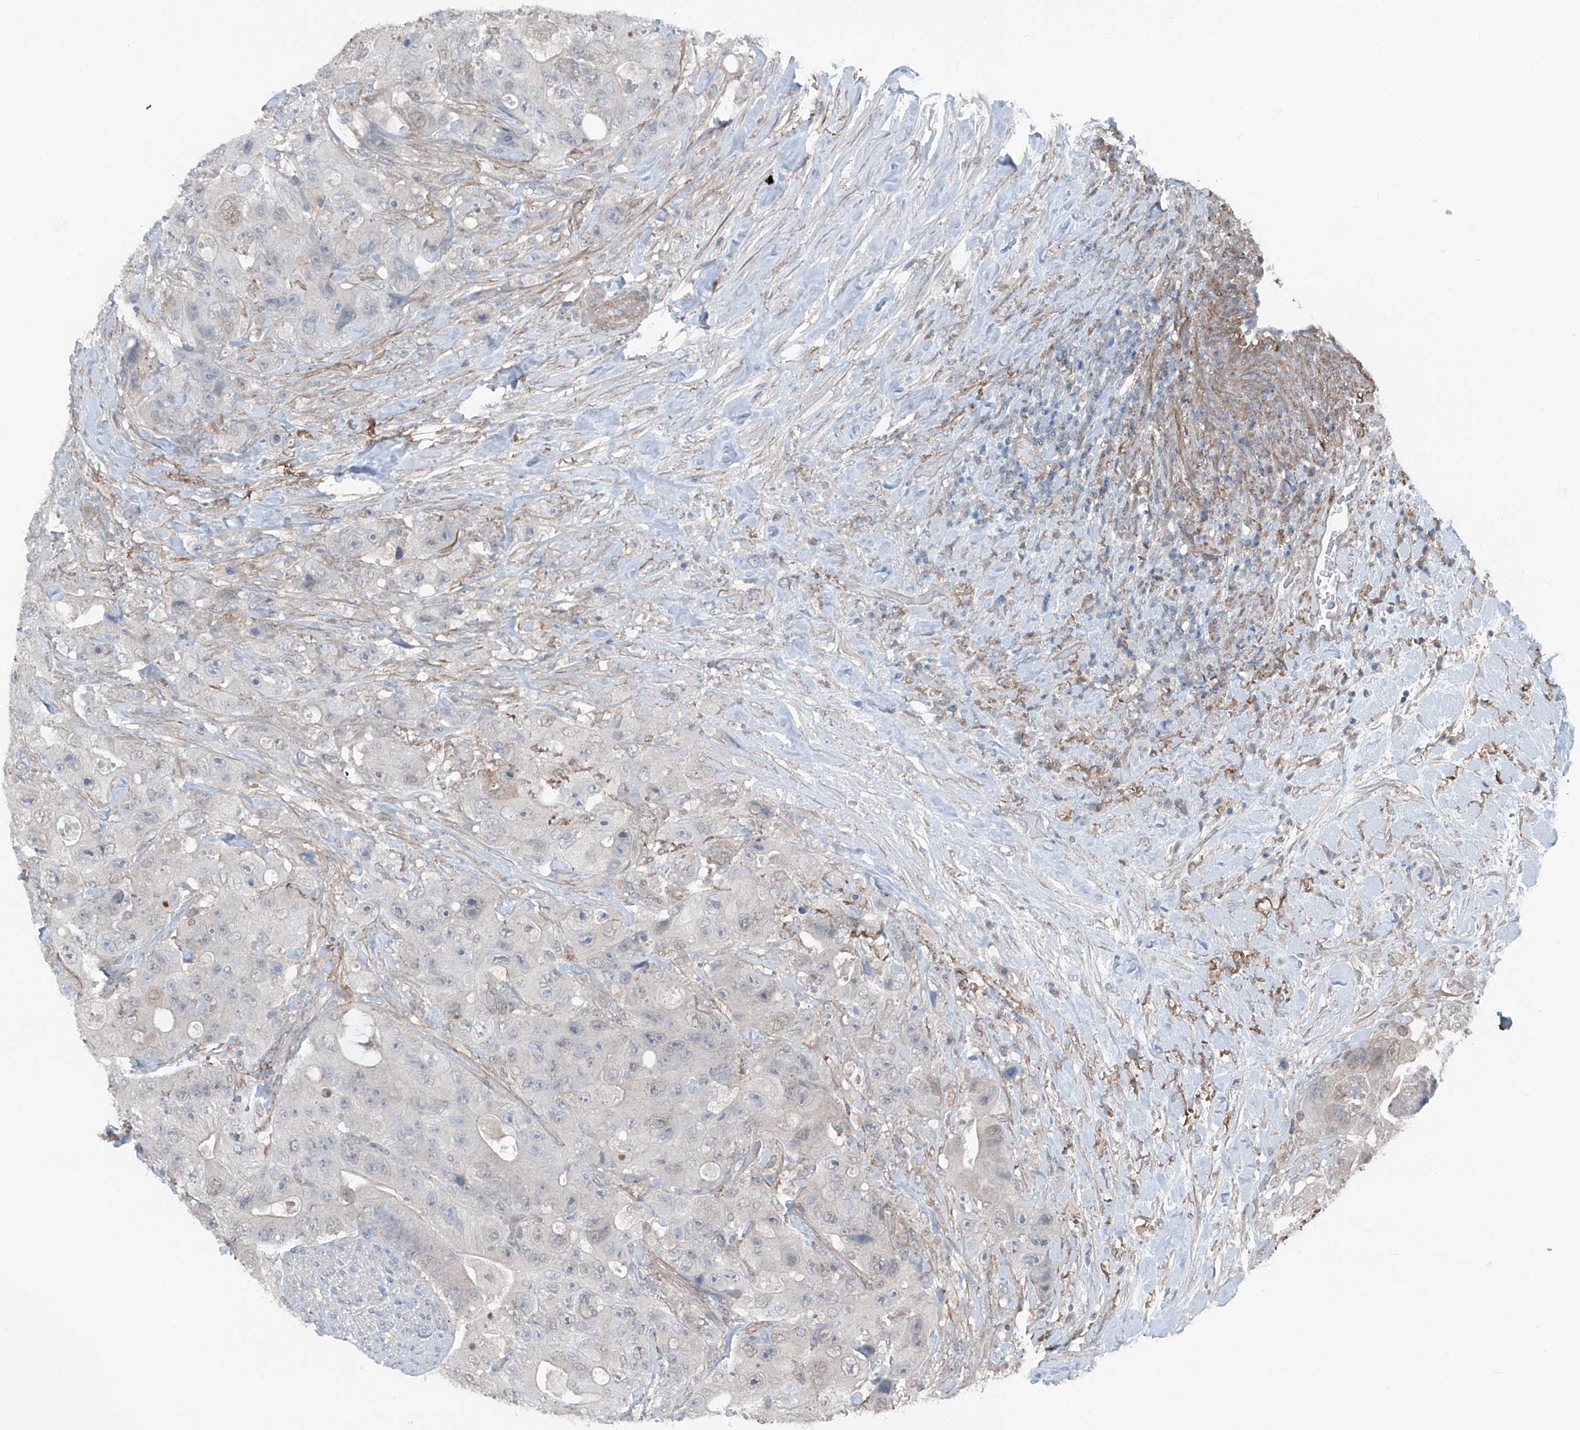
{"staining": {"intensity": "negative", "quantity": "none", "location": "none"}, "tissue": "colorectal cancer", "cell_type": "Tumor cells", "image_type": "cancer", "snomed": [{"axis": "morphology", "description": "Adenocarcinoma, NOS"}, {"axis": "topography", "description": "Colon"}], "caption": "An immunohistochemistry image of adenocarcinoma (colorectal) is shown. There is no staining in tumor cells of adenocarcinoma (colorectal).", "gene": "HSPB11", "patient": {"sex": "female", "age": 46}}